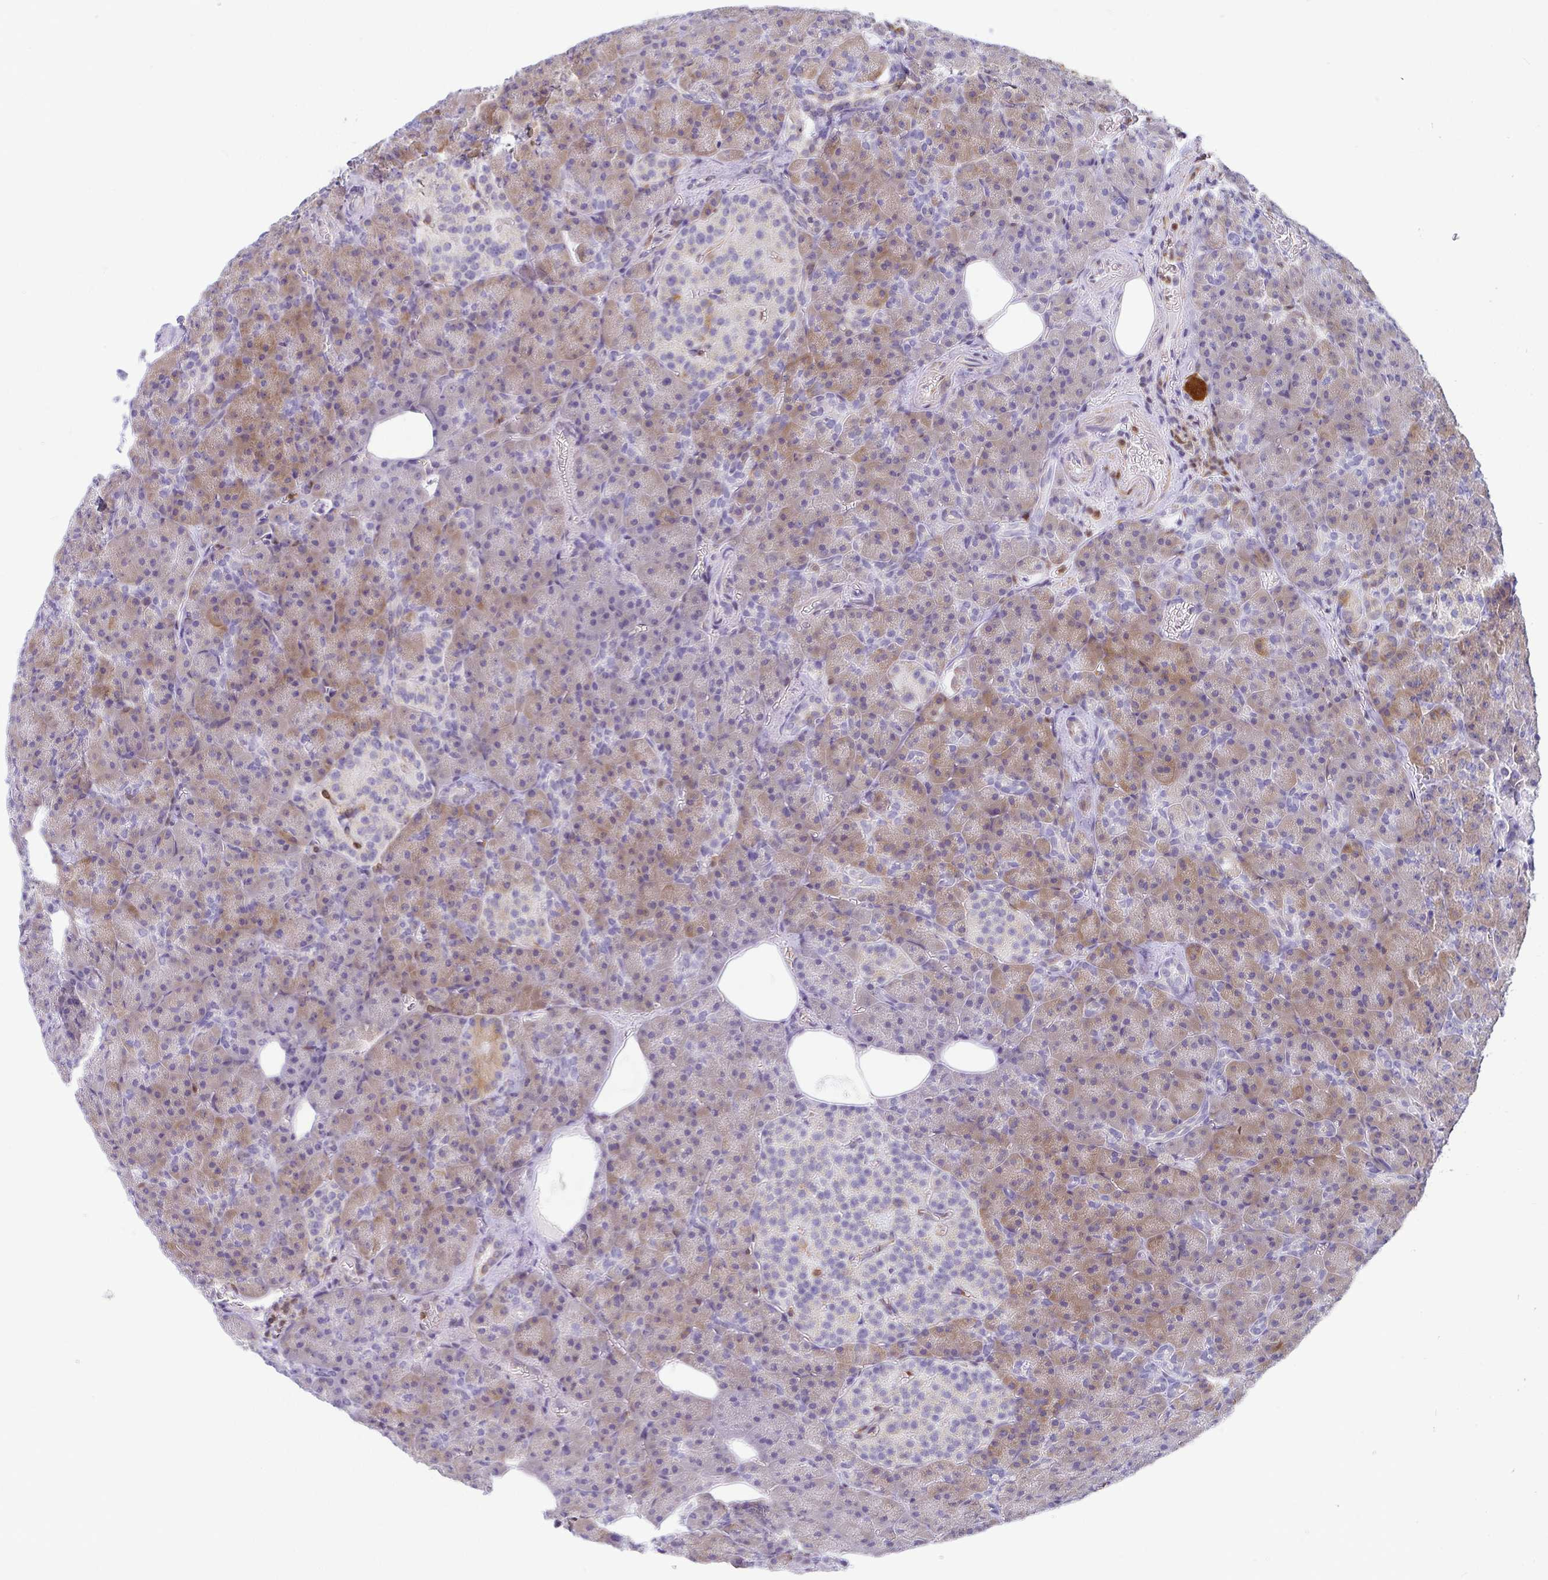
{"staining": {"intensity": "moderate", "quantity": "25%-75%", "location": "cytoplasmic/membranous"}, "tissue": "pancreas", "cell_type": "Exocrine glandular cells", "image_type": "normal", "snomed": [{"axis": "morphology", "description": "Normal tissue, NOS"}, {"axis": "topography", "description": "Pancreas"}], "caption": "A medium amount of moderate cytoplasmic/membranous positivity is identified in about 25%-75% of exocrine glandular cells in unremarkable pancreas. (Stains: DAB in brown, nuclei in blue, Microscopy: brightfield microscopy at high magnification).", "gene": "TP53I11", "patient": {"sex": "female", "age": 74}}